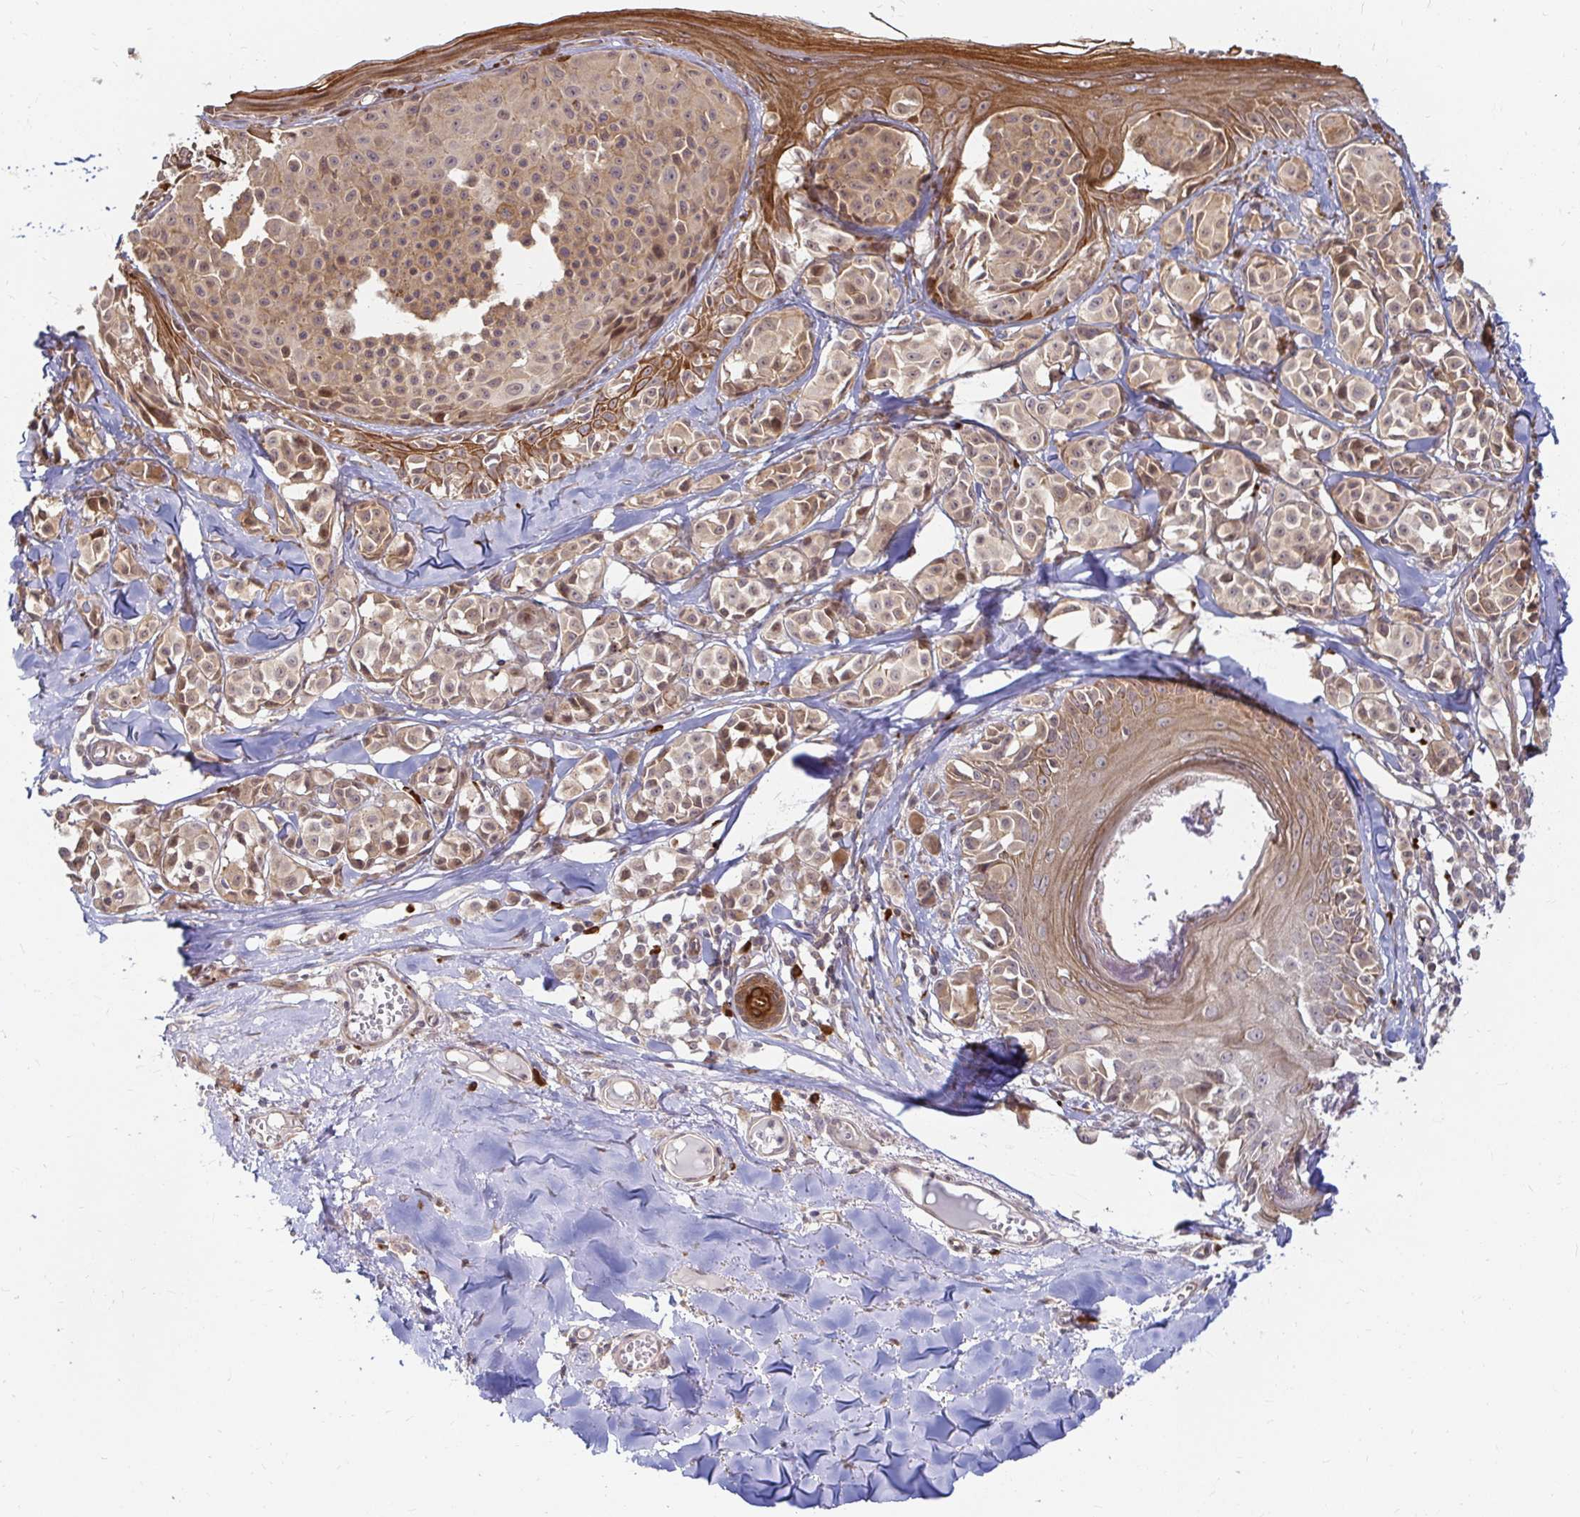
{"staining": {"intensity": "weak", "quantity": ">75%", "location": "cytoplasmic/membranous"}, "tissue": "melanoma", "cell_type": "Tumor cells", "image_type": "cancer", "snomed": [{"axis": "morphology", "description": "Malignant melanoma, NOS"}, {"axis": "topography", "description": "Skin"}], "caption": "IHC photomicrograph of melanoma stained for a protein (brown), which shows low levels of weak cytoplasmic/membranous staining in approximately >75% of tumor cells.", "gene": "CAST", "patient": {"sex": "female", "age": 43}}